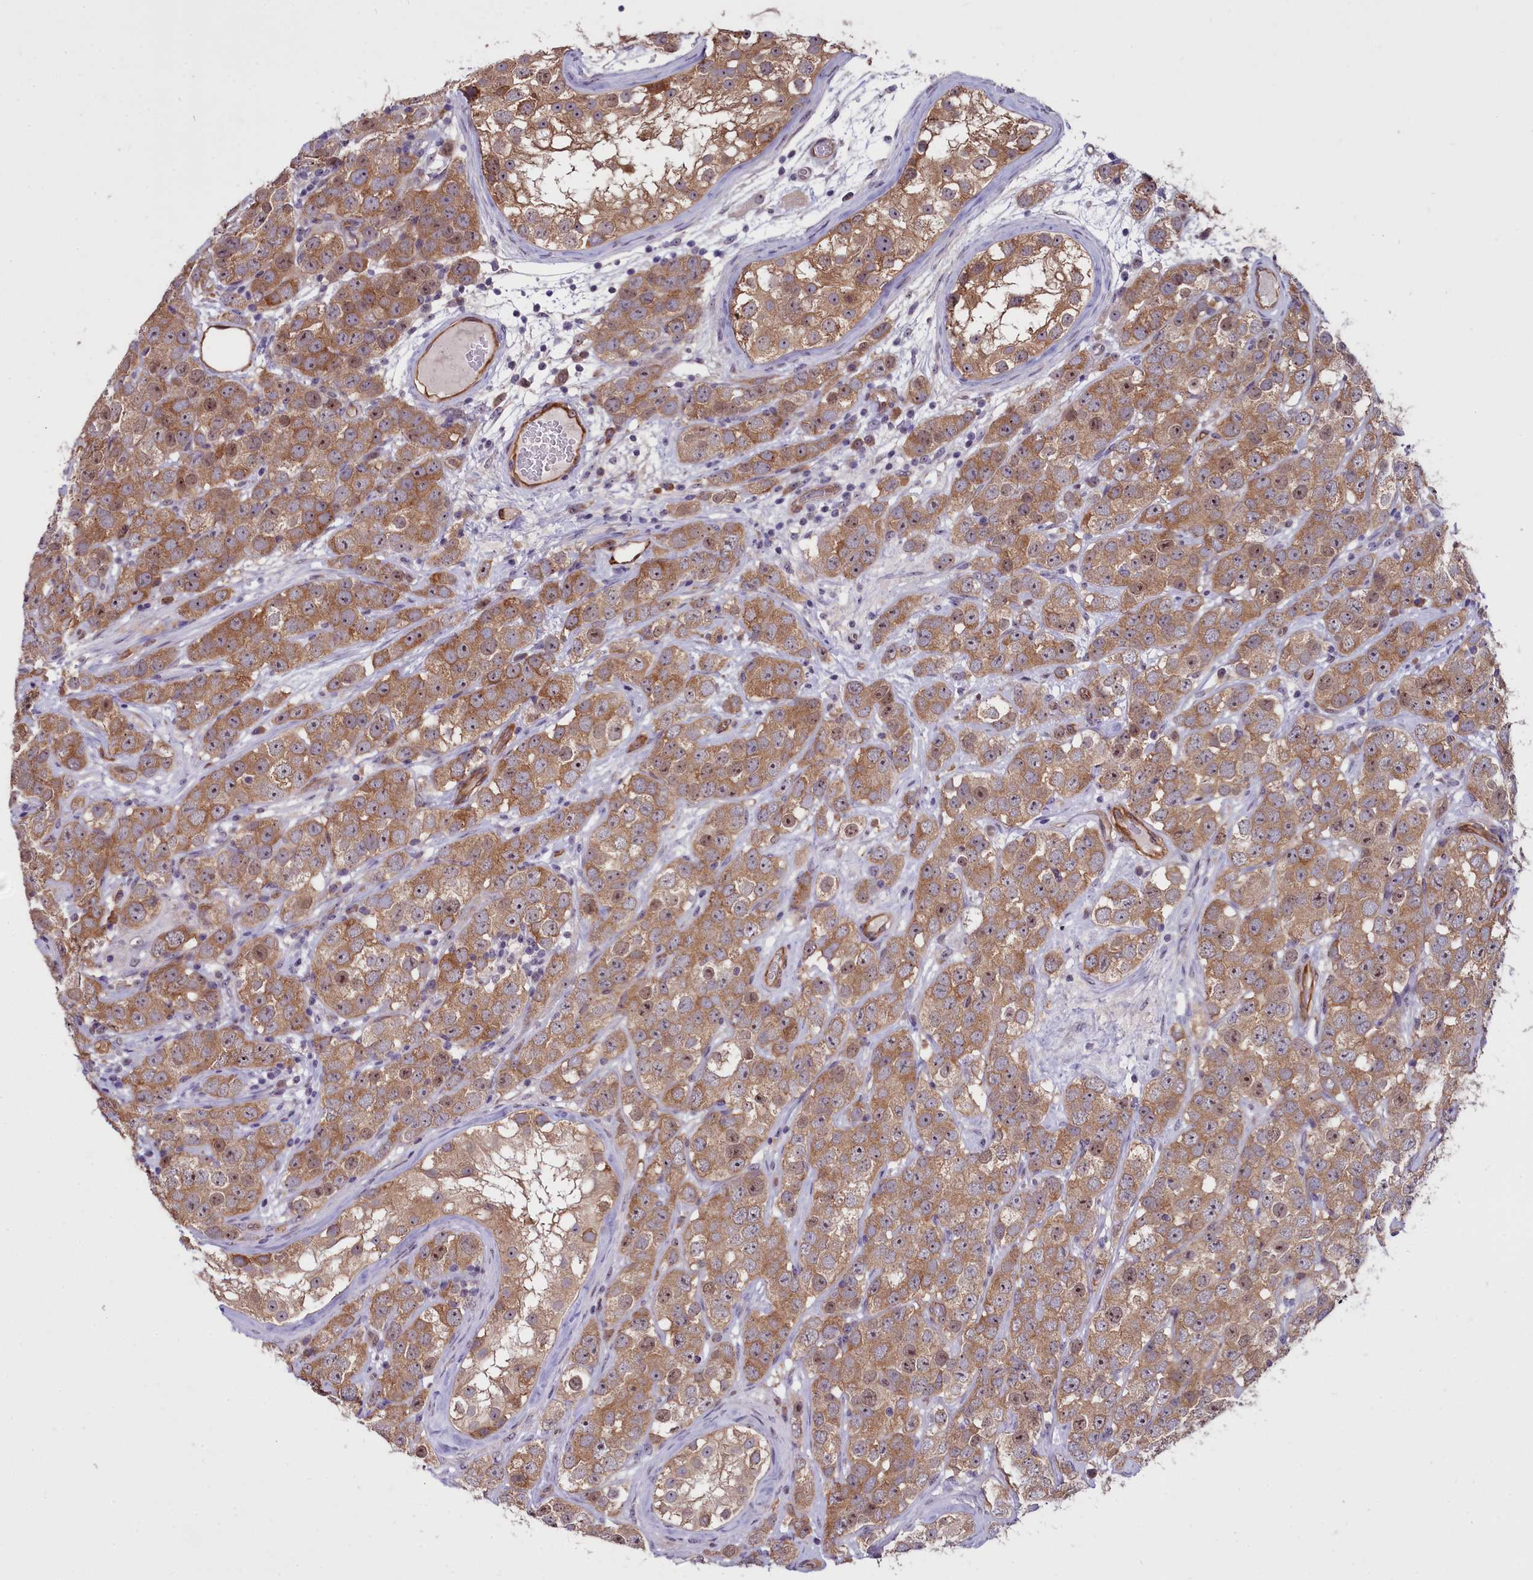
{"staining": {"intensity": "moderate", "quantity": ">75%", "location": "cytoplasmic/membranous"}, "tissue": "testis cancer", "cell_type": "Tumor cells", "image_type": "cancer", "snomed": [{"axis": "morphology", "description": "Seminoma, NOS"}, {"axis": "topography", "description": "Testis"}], "caption": "Immunohistochemistry of human seminoma (testis) demonstrates medium levels of moderate cytoplasmic/membranous expression in about >75% of tumor cells. (DAB (3,3'-diaminobenzidine) IHC, brown staining for protein, blue staining for nuclei).", "gene": "BCAR1", "patient": {"sex": "male", "age": 28}}